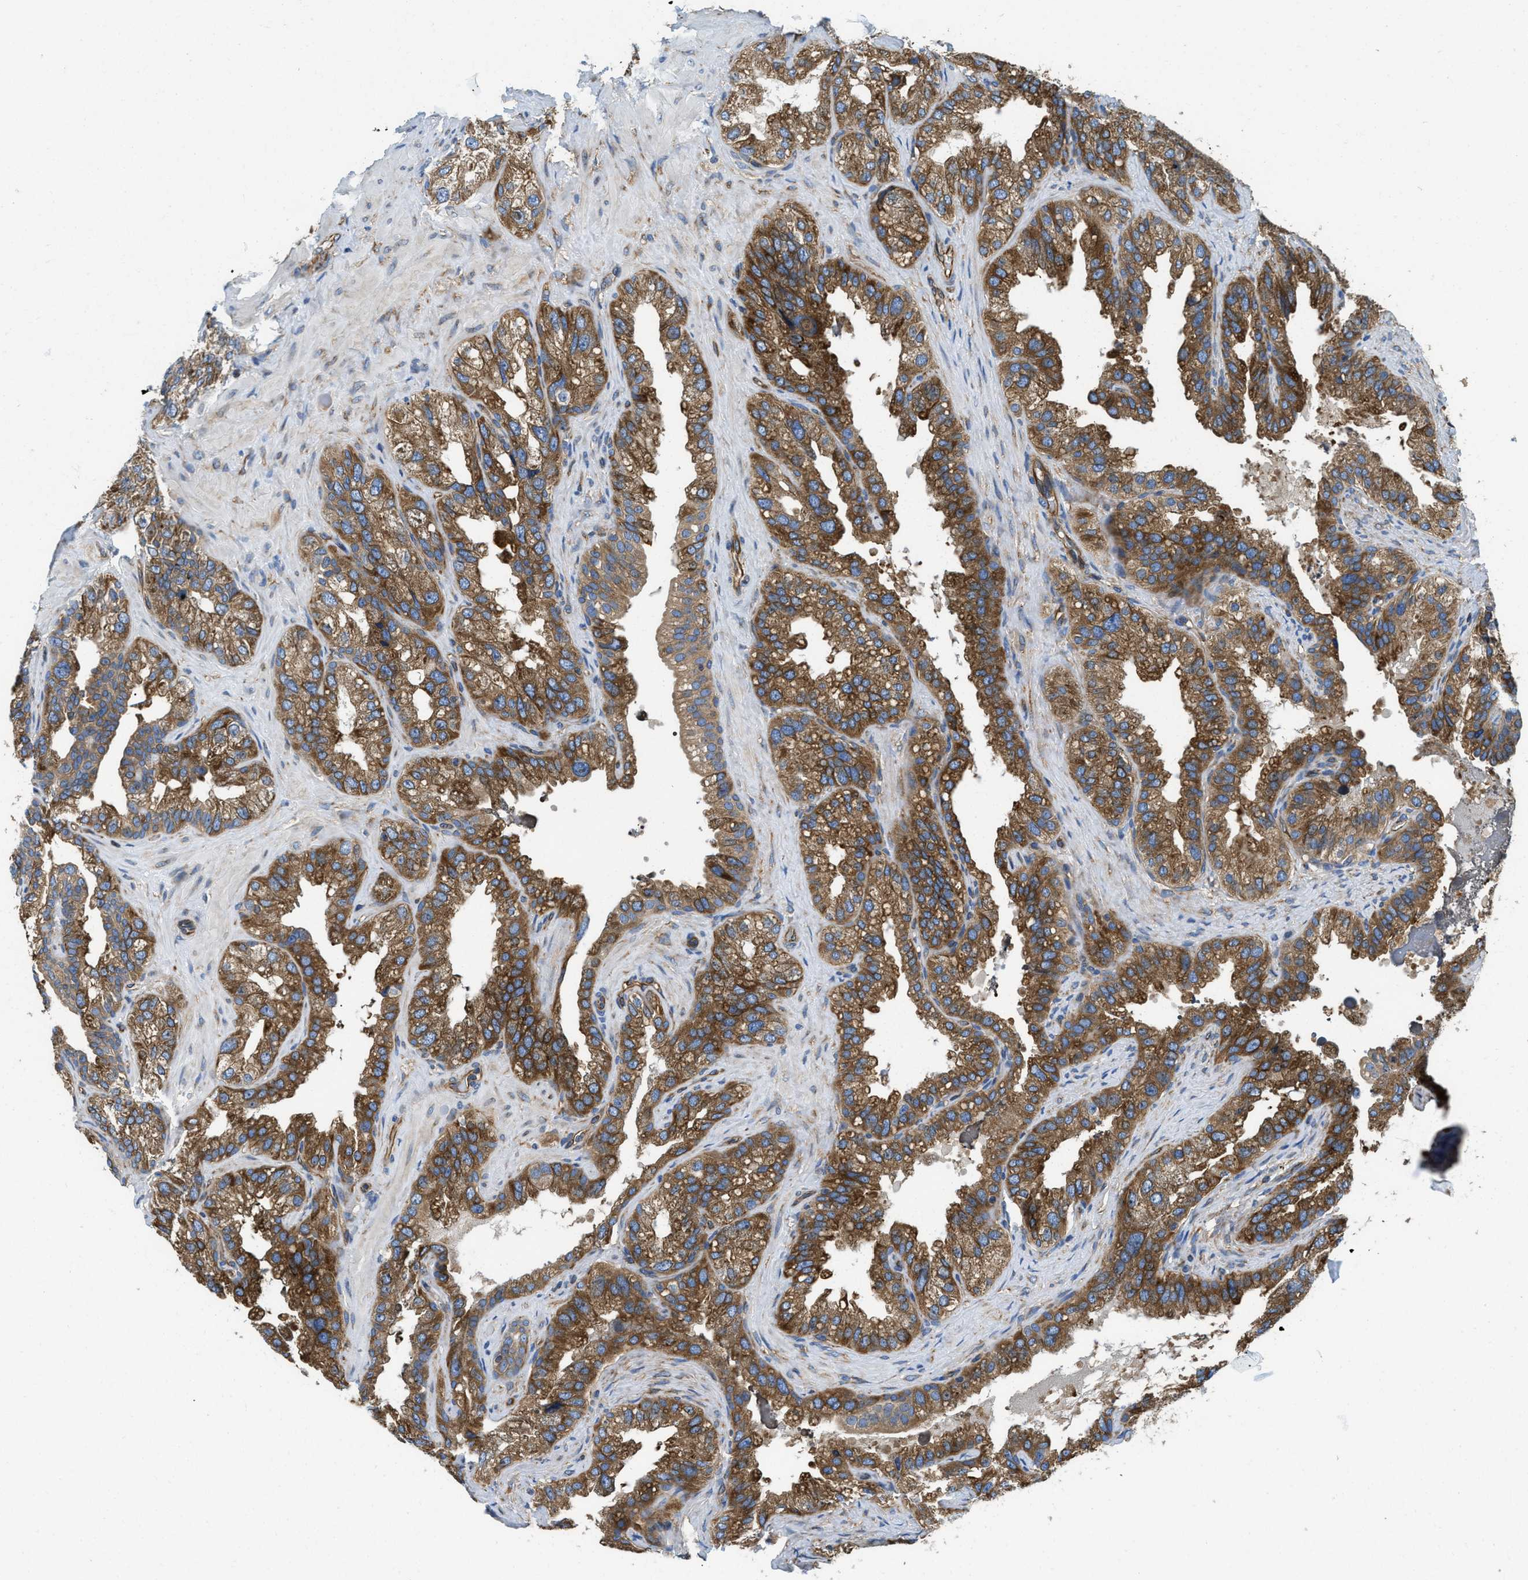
{"staining": {"intensity": "moderate", "quantity": ">75%", "location": "cytoplasmic/membranous"}, "tissue": "seminal vesicle", "cell_type": "Glandular cells", "image_type": "normal", "snomed": [{"axis": "morphology", "description": "Normal tissue, NOS"}, {"axis": "topography", "description": "Seminal veicle"}], "caption": "Immunohistochemical staining of benign seminal vesicle exhibits >75% levels of moderate cytoplasmic/membranous protein staining in approximately >75% of glandular cells. Using DAB (brown) and hematoxylin (blue) stains, captured at high magnification using brightfield microscopy.", "gene": "HSD17B12", "patient": {"sex": "male", "age": 68}}